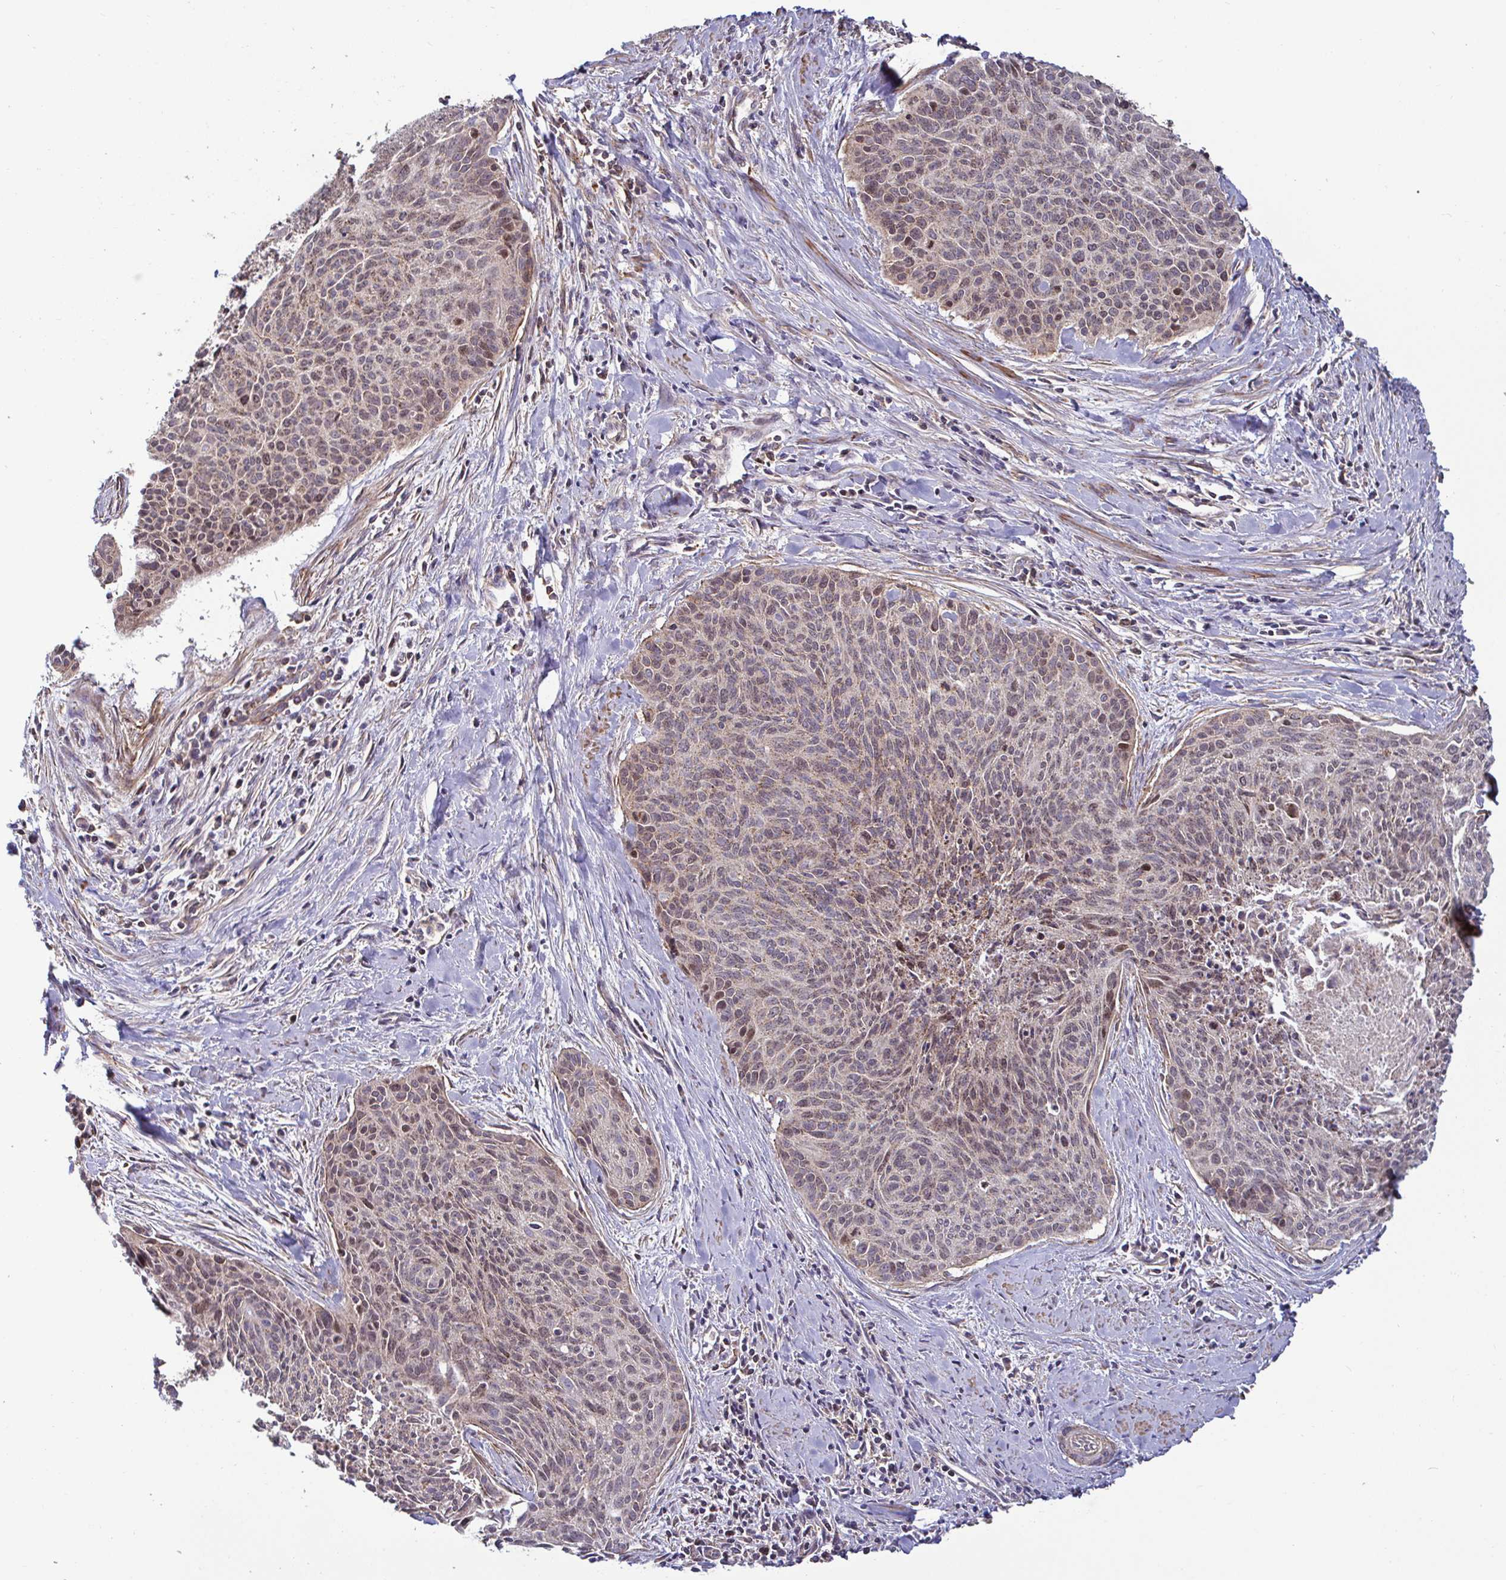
{"staining": {"intensity": "weak", "quantity": ">75%", "location": "cytoplasmic/membranous,nuclear"}, "tissue": "cervical cancer", "cell_type": "Tumor cells", "image_type": "cancer", "snomed": [{"axis": "morphology", "description": "Squamous cell carcinoma, NOS"}, {"axis": "topography", "description": "Cervix"}], "caption": "Cervical cancer (squamous cell carcinoma) stained for a protein shows weak cytoplasmic/membranous and nuclear positivity in tumor cells.", "gene": "SPRY1", "patient": {"sex": "female", "age": 55}}